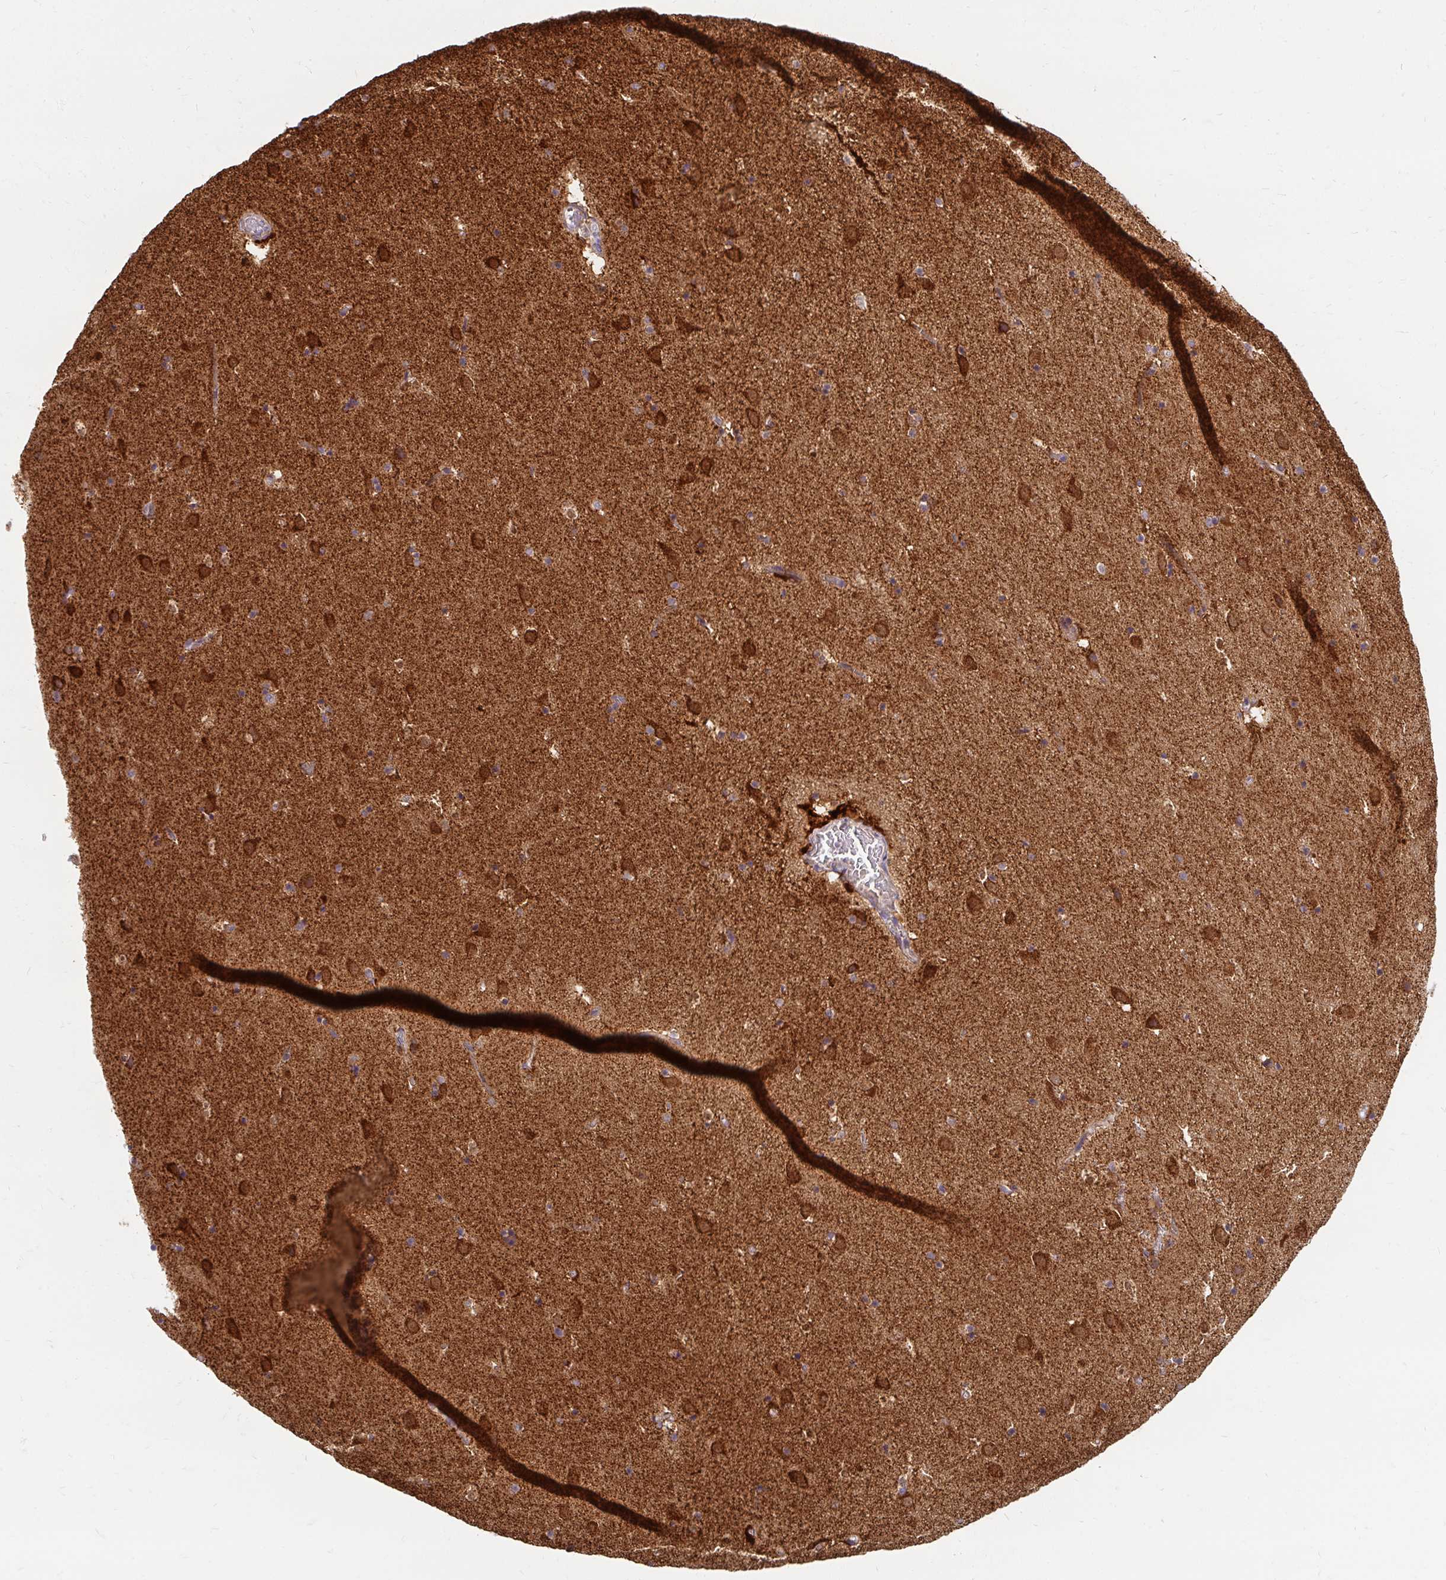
{"staining": {"intensity": "moderate", "quantity": "<25%", "location": "cytoplasmic/membranous"}, "tissue": "caudate", "cell_type": "Glial cells", "image_type": "normal", "snomed": [{"axis": "morphology", "description": "Normal tissue, NOS"}, {"axis": "topography", "description": "Lateral ventricle wall"}], "caption": "Immunohistochemistry (IHC) staining of normal caudate, which displays low levels of moderate cytoplasmic/membranous positivity in about <25% of glial cells indicating moderate cytoplasmic/membranous protein expression. The staining was performed using DAB (brown) for protein detection and nuclei were counterstained in hematoxylin (blue).", "gene": "SKP2", "patient": {"sex": "male", "age": 37}}